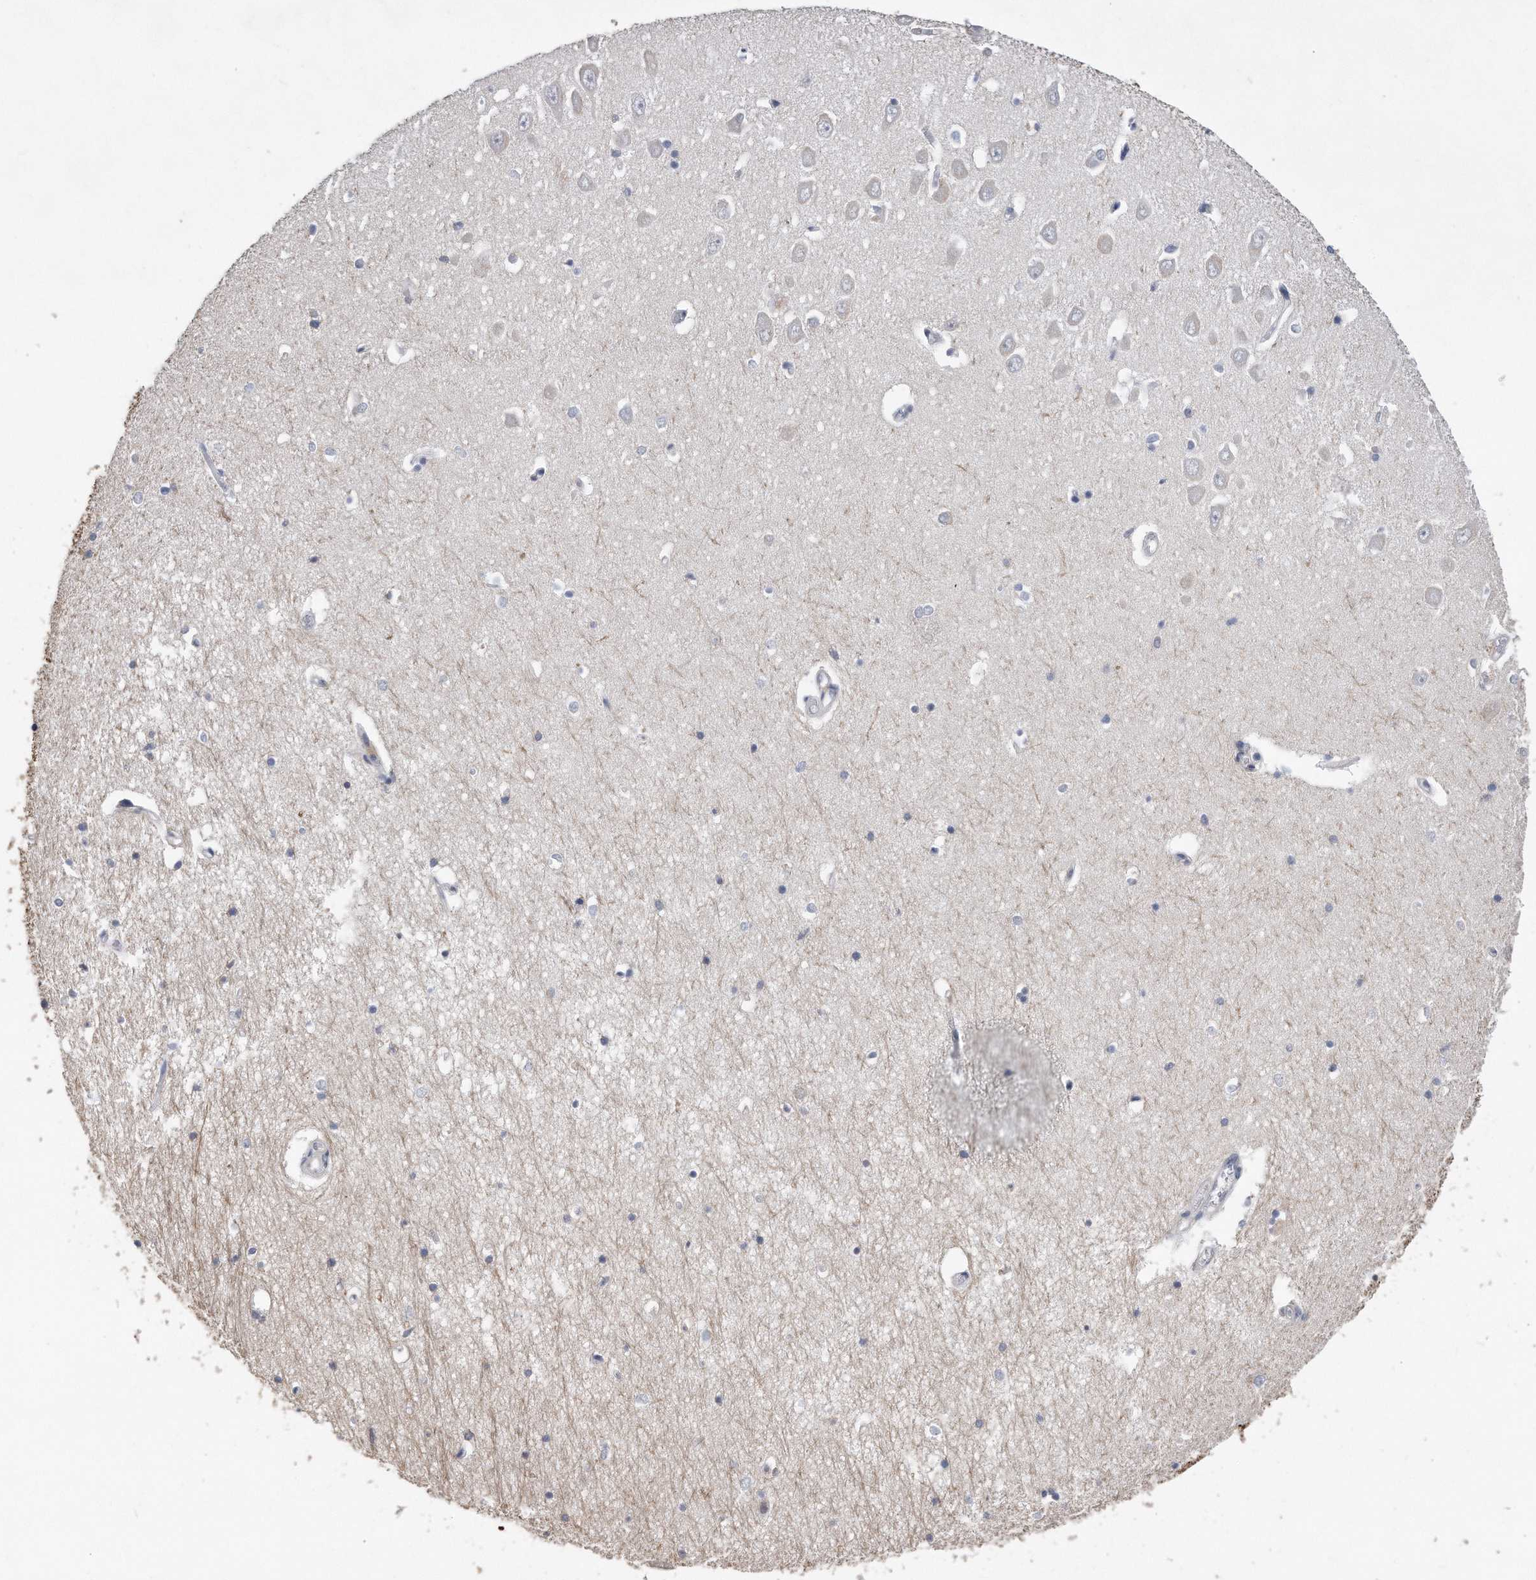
{"staining": {"intensity": "negative", "quantity": "none", "location": "none"}, "tissue": "hippocampus", "cell_type": "Glial cells", "image_type": "normal", "snomed": [{"axis": "morphology", "description": "Normal tissue, NOS"}, {"axis": "topography", "description": "Hippocampus"}], "caption": "The histopathology image reveals no staining of glial cells in benign hippocampus.", "gene": "PCNA", "patient": {"sex": "male", "age": 70}}